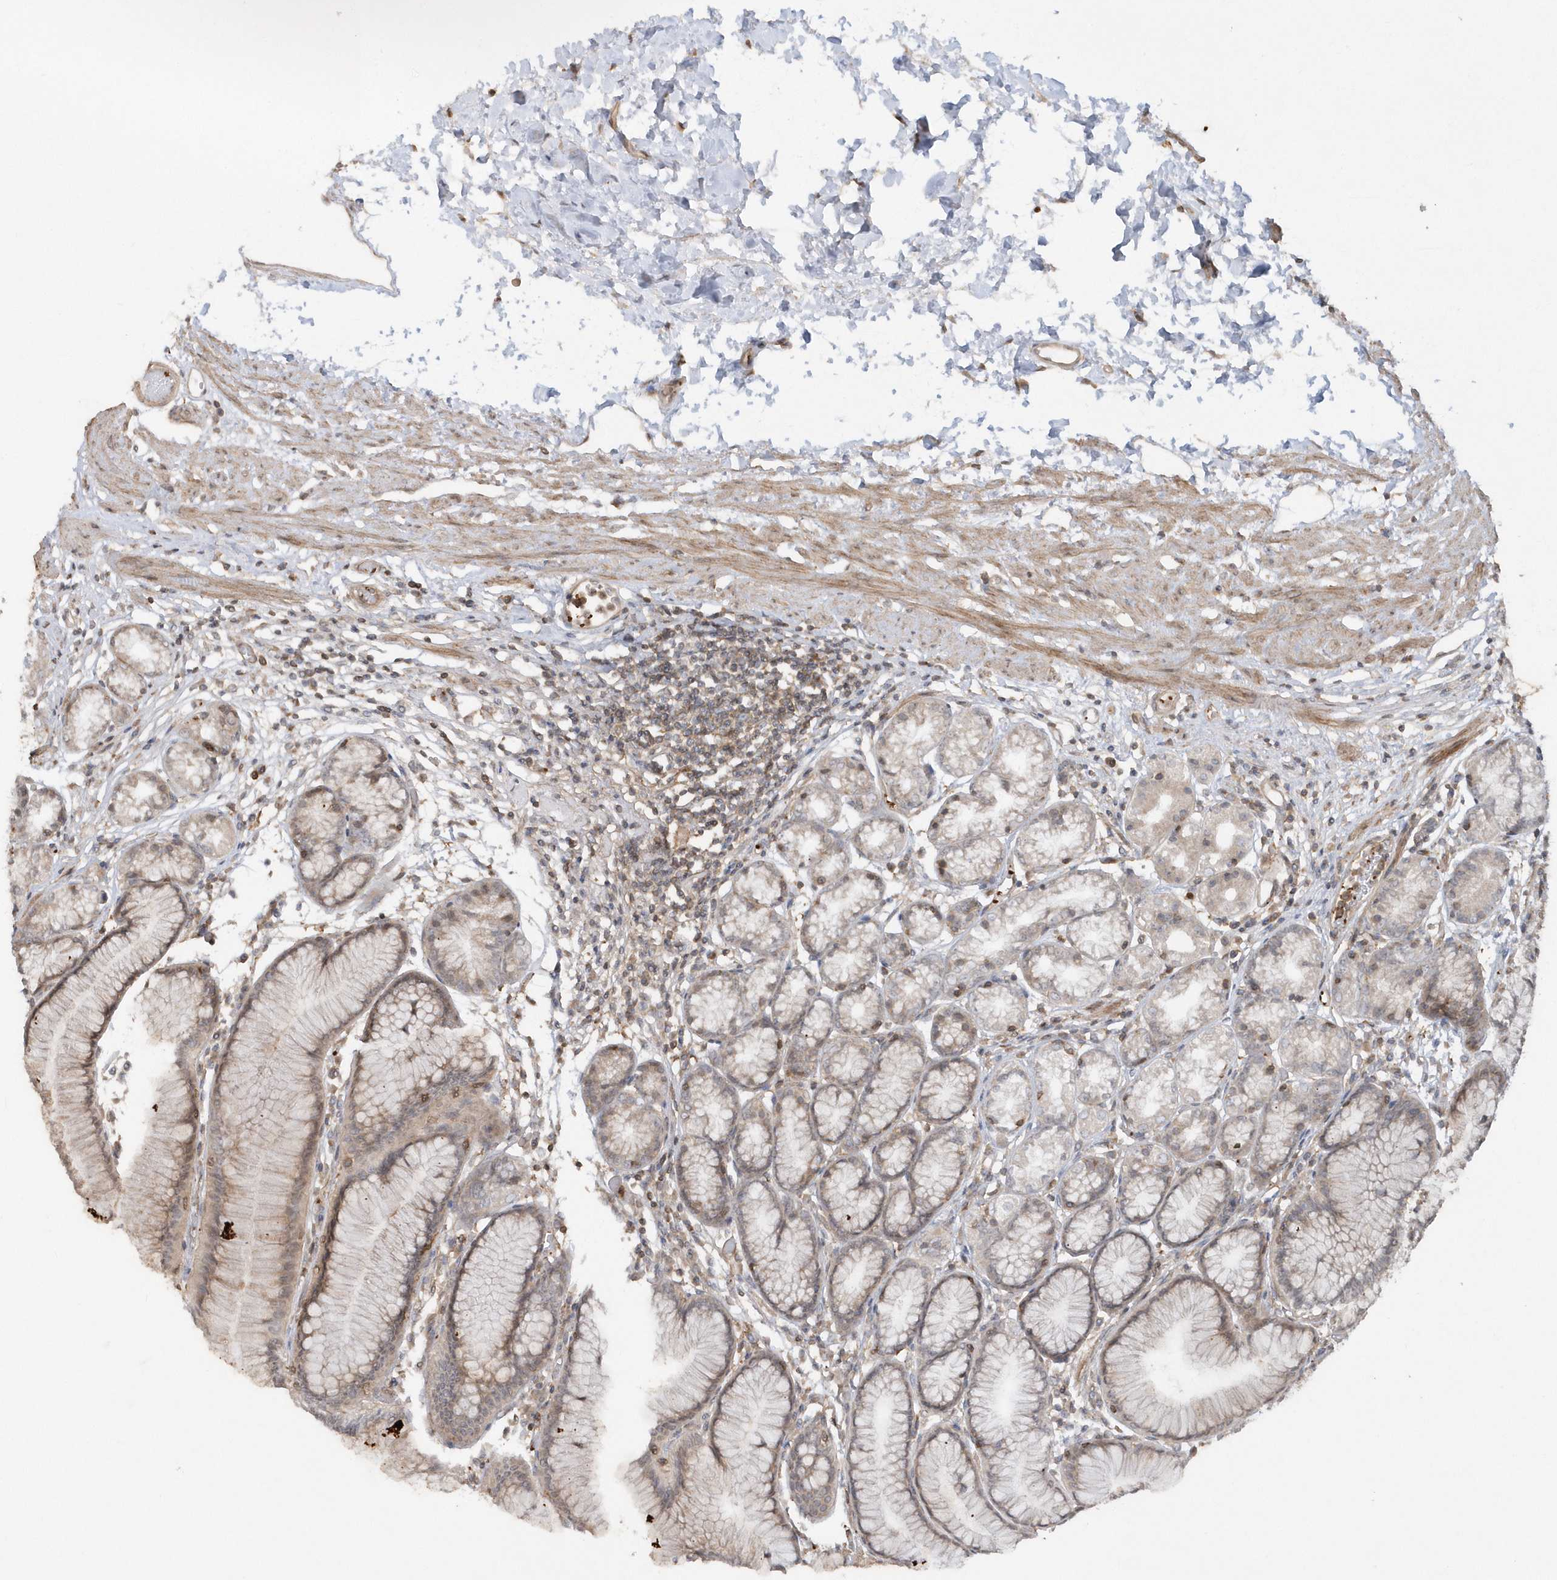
{"staining": {"intensity": "weak", "quantity": ">75%", "location": "cytoplasmic/membranous"}, "tissue": "stomach", "cell_type": "Glandular cells", "image_type": "normal", "snomed": [{"axis": "morphology", "description": "Normal tissue, NOS"}, {"axis": "topography", "description": "Stomach"}], "caption": "Benign stomach was stained to show a protein in brown. There is low levels of weak cytoplasmic/membranous positivity in about >75% of glandular cells.", "gene": "BSN", "patient": {"sex": "female", "age": 57}}